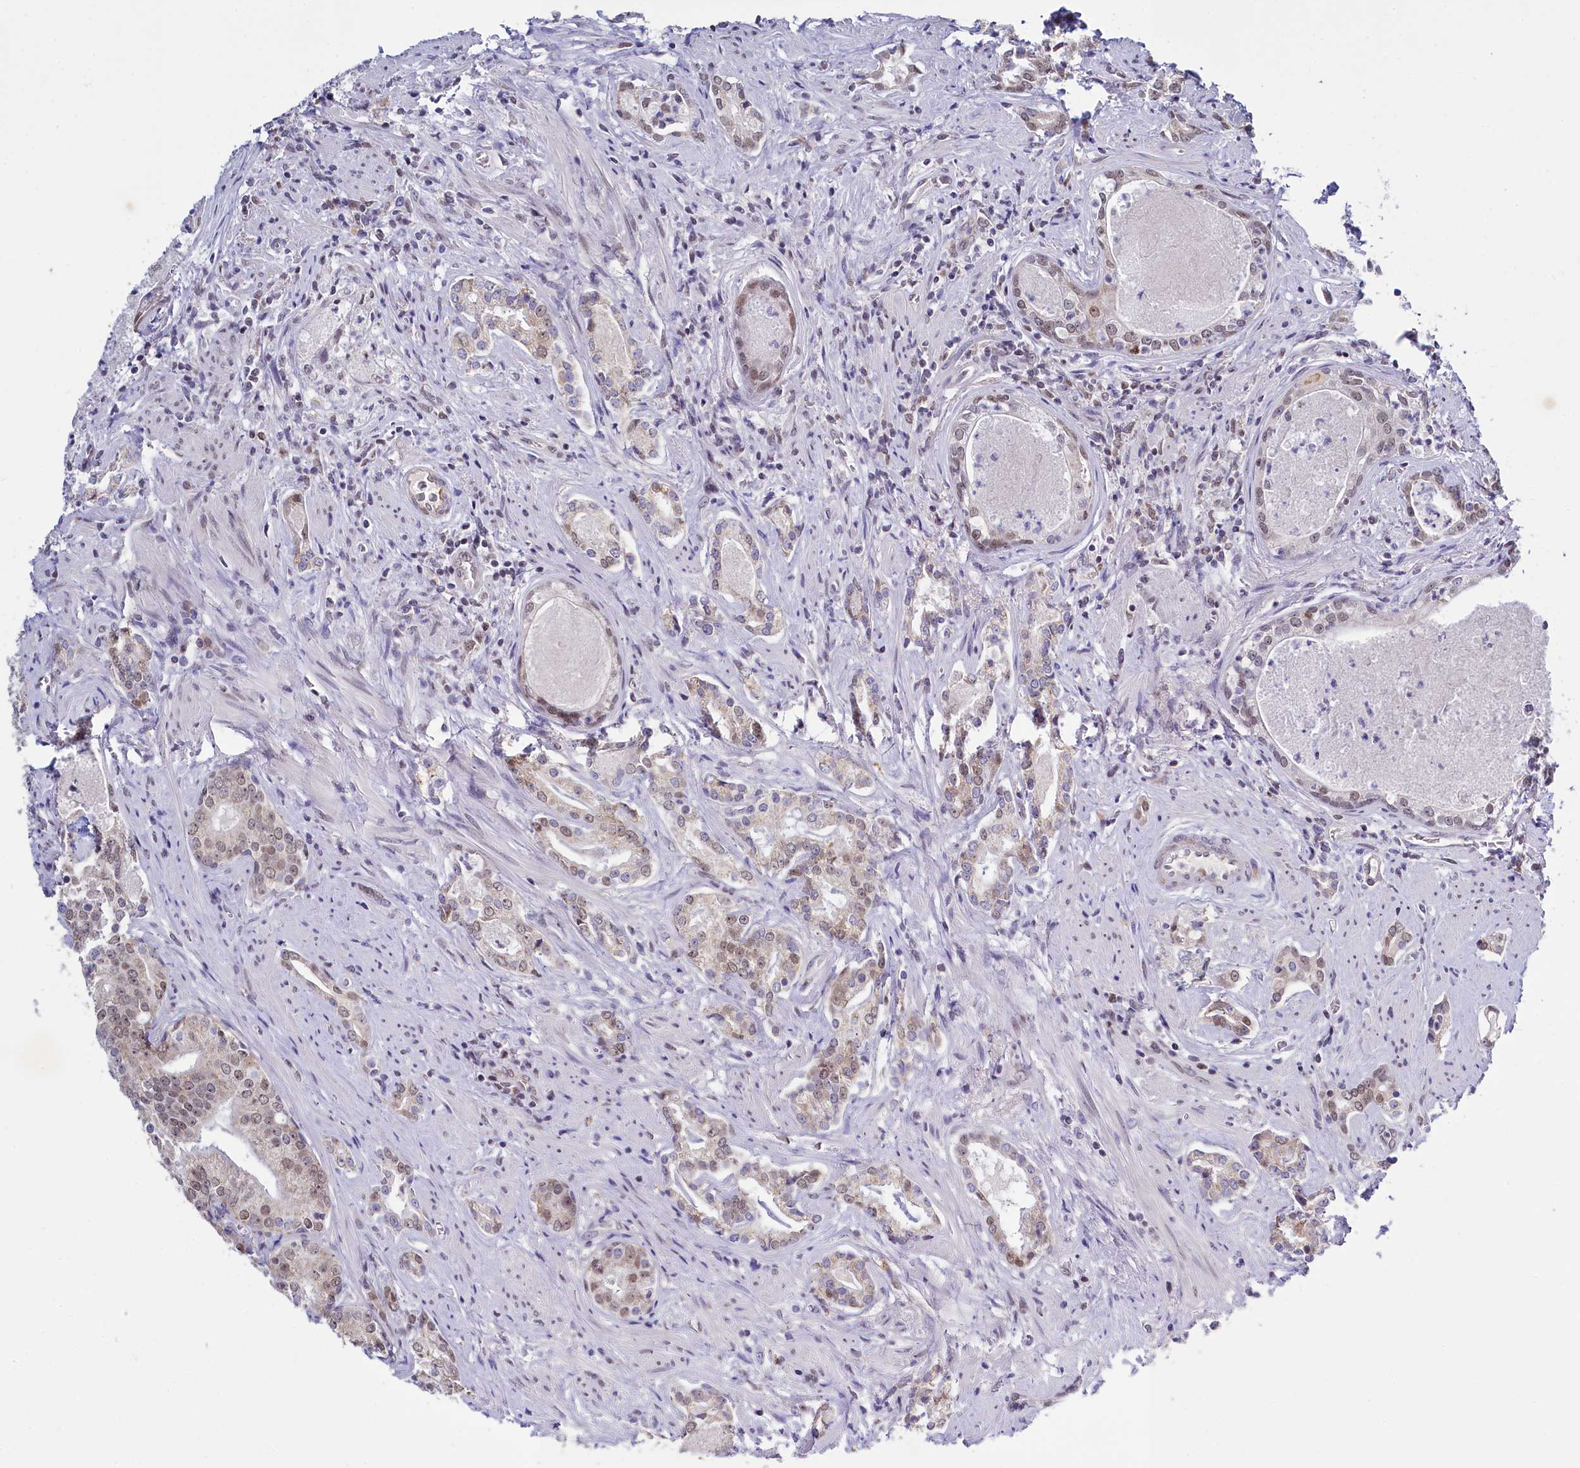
{"staining": {"intensity": "weak", "quantity": "<25%", "location": "nuclear"}, "tissue": "prostate cancer", "cell_type": "Tumor cells", "image_type": "cancer", "snomed": [{"axis": "morphology", "description": "Adenocarcinoma, High grade"}, {"axis": "topography", "description": "Prostate"}], "caption": "High power microscopy histopathology image of an IHC histopathology image of prostate cancer (high-grade adenocarcinoma), revealing no significant expression in tumor cells.", "gene": "PPHLN1", "patient": {"sex": "male", "age": 58}}